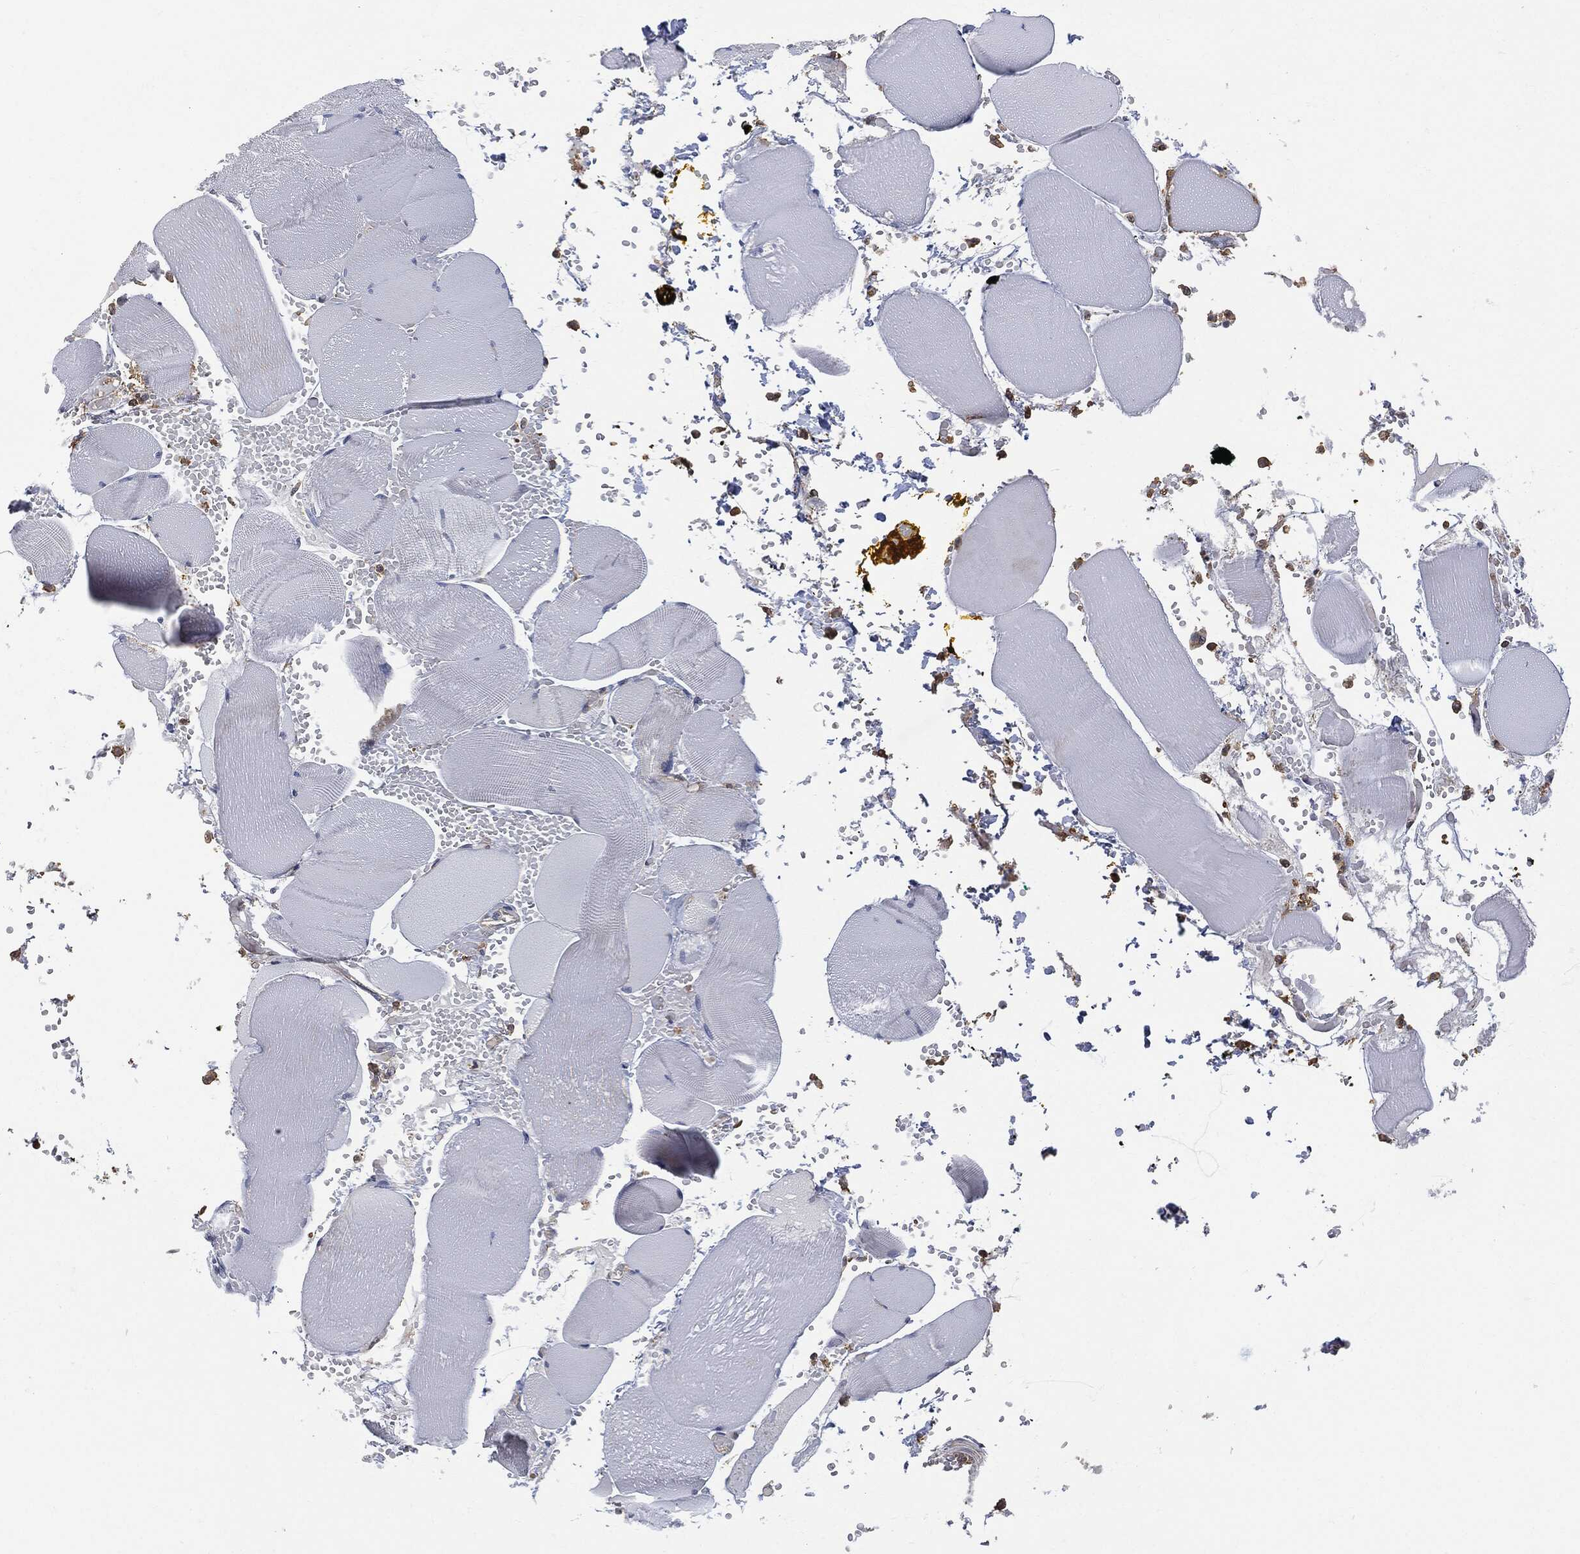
{"staining": {"intensity": "negative", "quantity": "none", "location": "none"}, "tissue": "skeletal muscle", "cell_type": "Myocytes", "image_type": "normal", "snomed": [{"axis": "morphology", "description": "Normal tissue, NOS"}, {"axis": "topography", "description": "Skeletal muscle"}], "caption": "Image shows no protein staining in myocytes of benign skeletal muscle. (DAB immunohistochemistry with hematoxylin counter stain).", "gene": "PSMB10", "patient": {"sex": "male", "age": 56}}